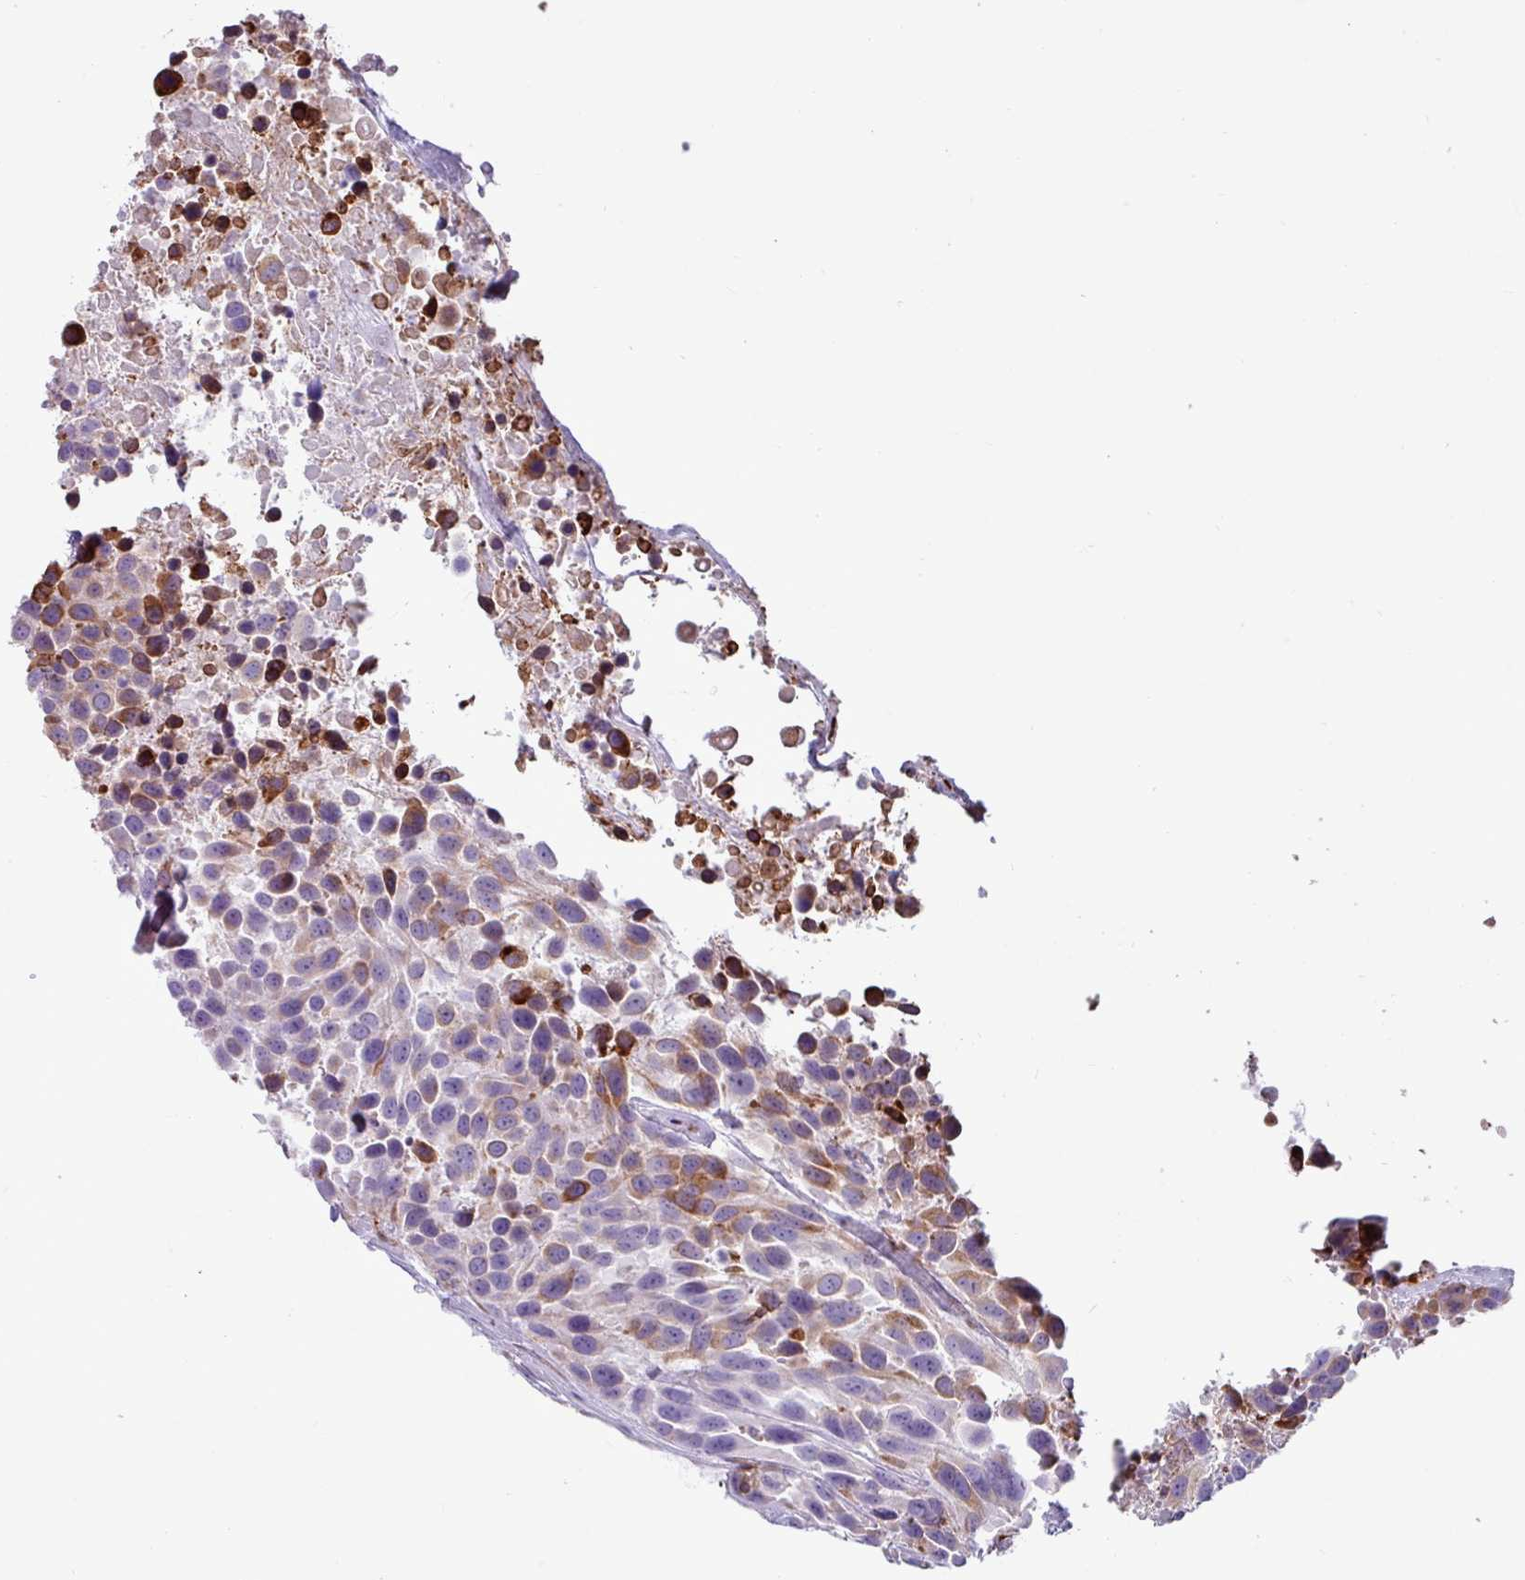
{"staining": {"intensity": "moderate", "quantity": "<25%", "location": "cytoplasmic/membranous"}, "tissue": "urothelial cancer", "cell_type": "Tumor cells", "image_type": "cancer", "snomed": [{"axis": "morphology", "description": "Urothelial carcinoma, High grade"}, {"axis": "topography", "description": "Urinary bladder"}], "caption": "Moderate cytoplasmic/membranous staining is appreciated in approximately <25% of tumor cells in urothelial cancer.", "gene": "PPP1R35", "patient": {"sex": "female", "age": 70}}